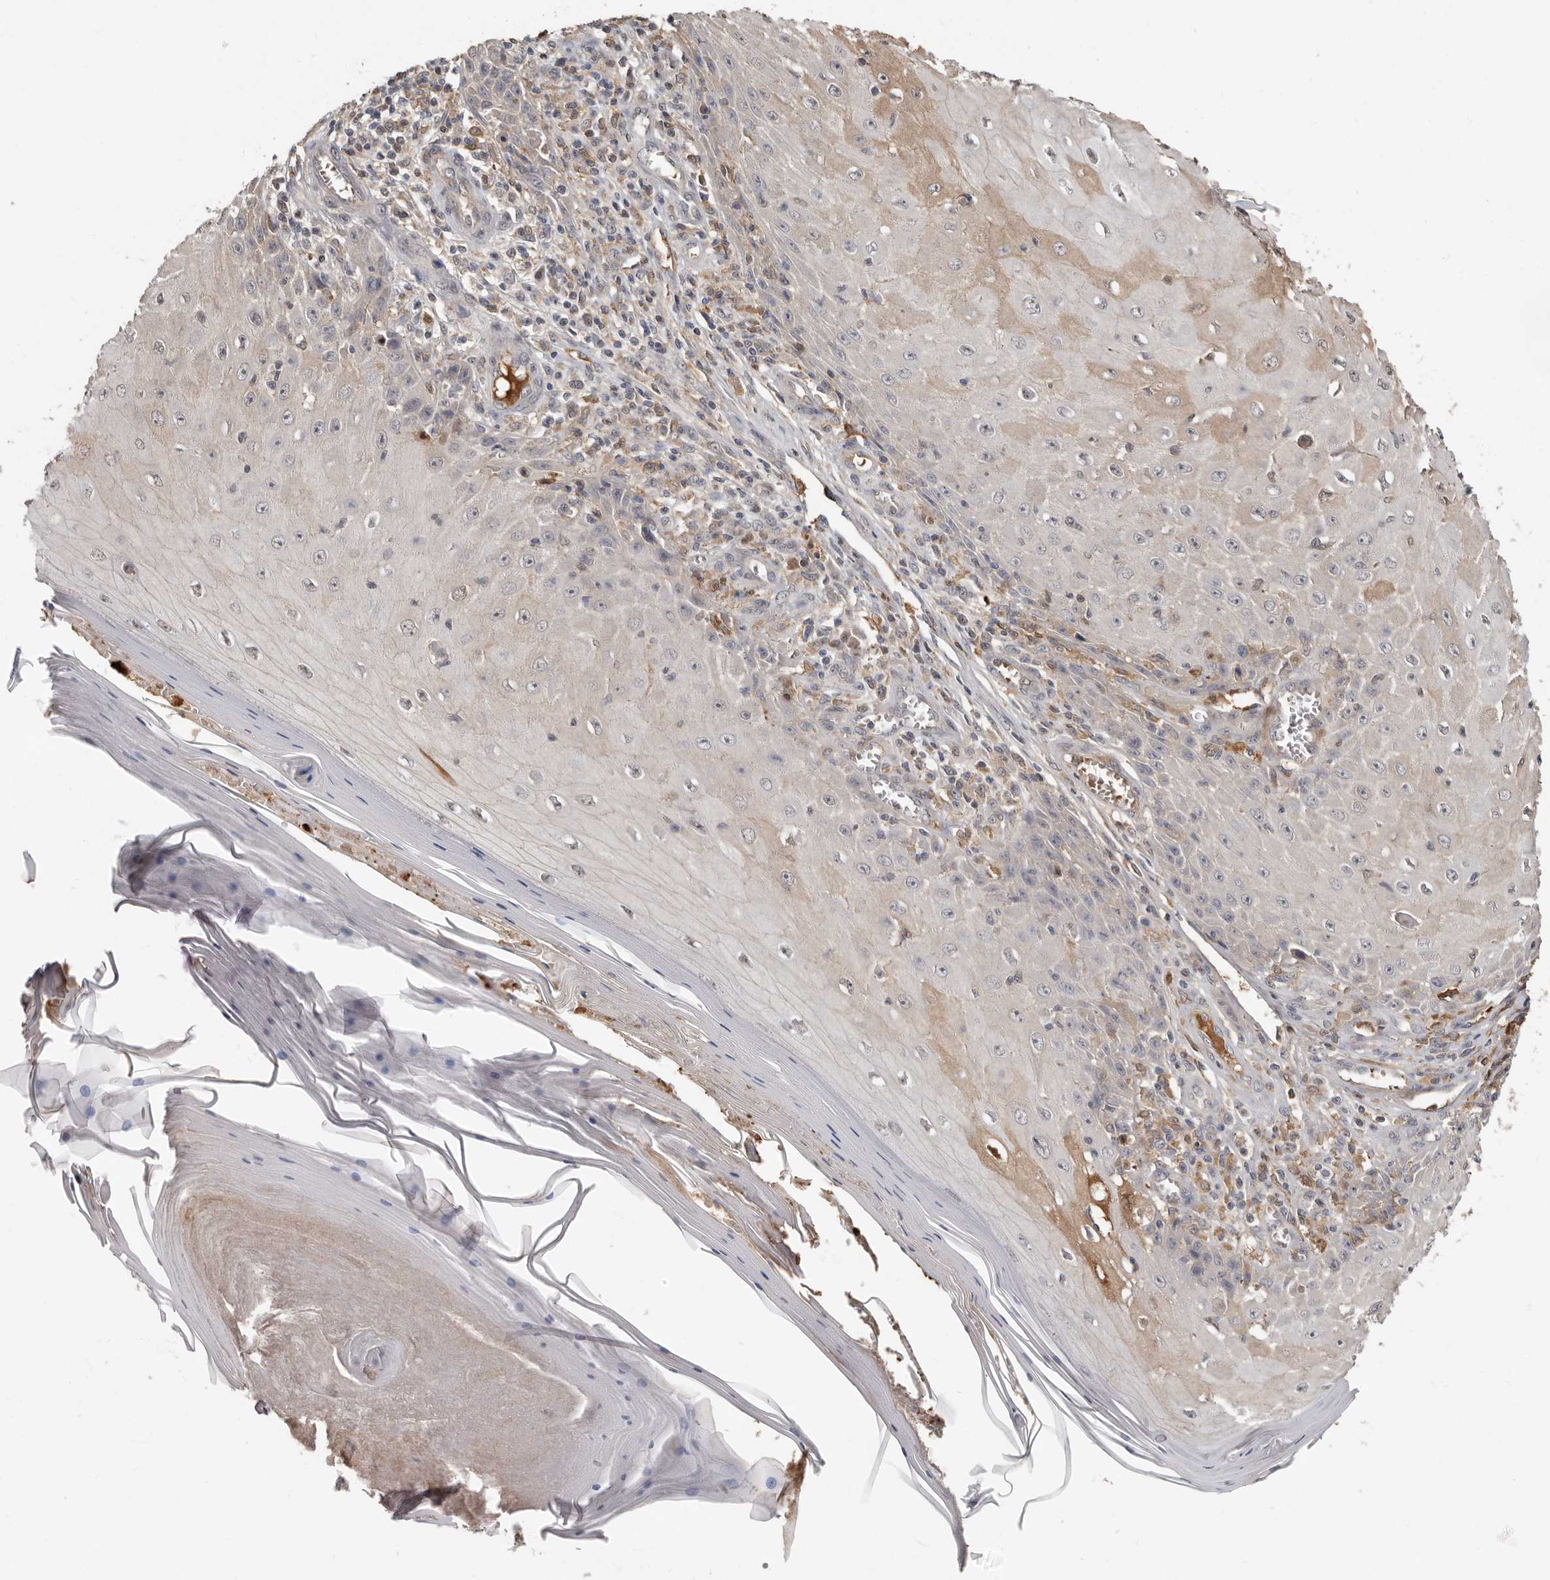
{"staining": {"intensity": "weak", "quantity": "<25%", "location": "cytoplasmic/membranous"}, "tissue": "skin cancer", "cell_type": "Tumor cells", "image_type": "cancer", "snomed": [{"axis": "morphology", "description": "Squamous cell carcinoma, NOS"}, {"axis": "topography", "description": "Skin"}], "caption": "The image reveals no significant positivity in tumor cells of skin squamous cell carcinoma. (Stains: DAB (3,3'-diaminobenzidine) IHC with hematoxylin counter stain, Microscopy: brightfield microscopy at high magnification).", "gene": "LRGUK", "patient": {"sex": "female", "age": 73}}